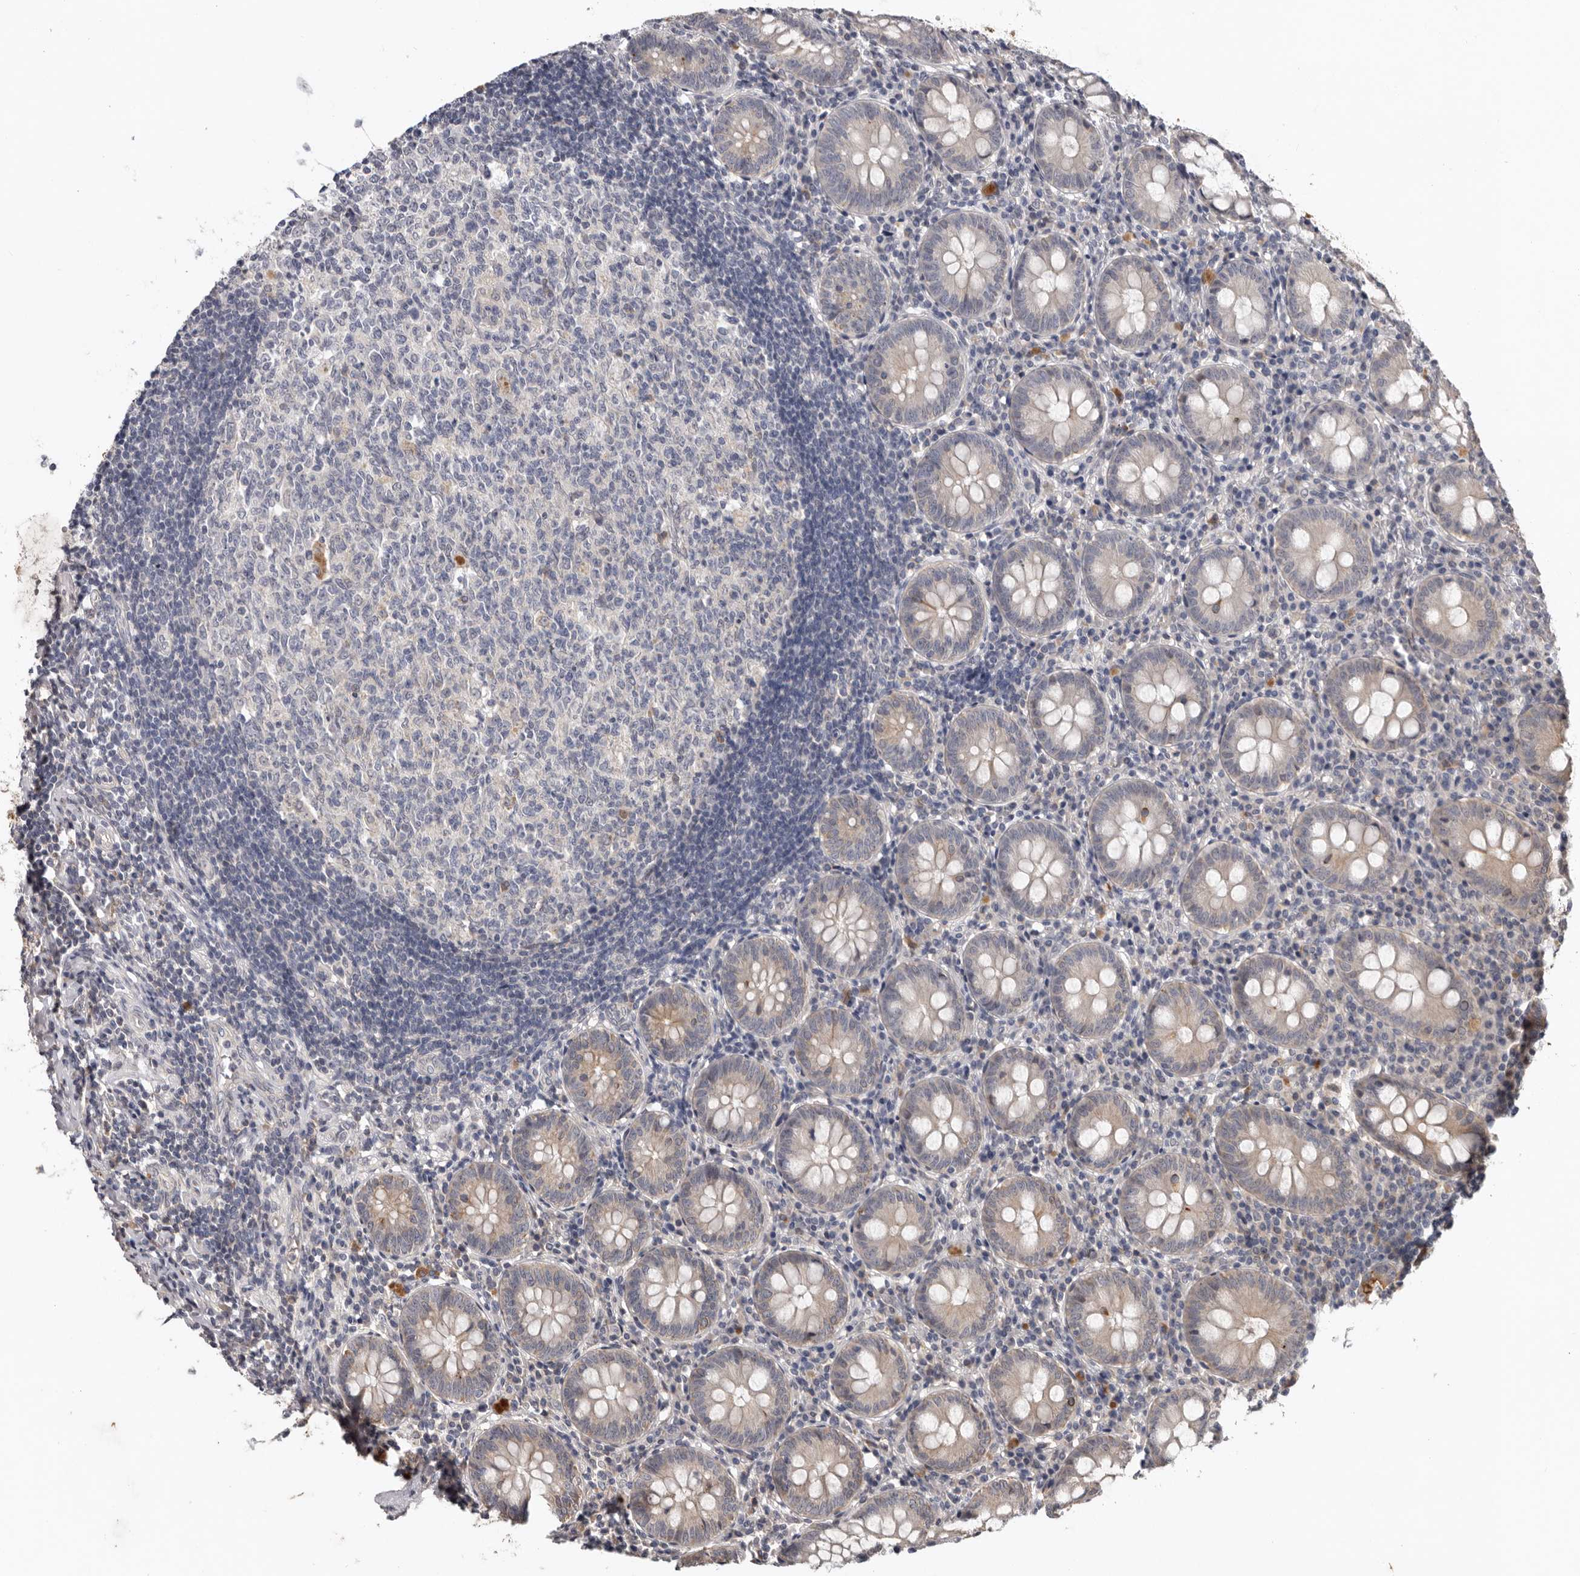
{"staining": {"intensity": "moderate", "quantity": "<25%", "location": "cytoplasmic/membranous"}, "tissue": "appendix", "cell_type": "Glandular cells", "image_type": "normal", "snomed": [{"axis": "morphology", "description": "Normal tissue, NOS"}, {"axis": "topography", "description": "Appendix"}], "caption": "Glandular cells demonstrate low levels of moderate cytoplasmic/membranous expression in approximately <25% of cells in unremarkable appendix.", "gene": "NMUR1", "patient": {"sex": "female", "age": 54}}